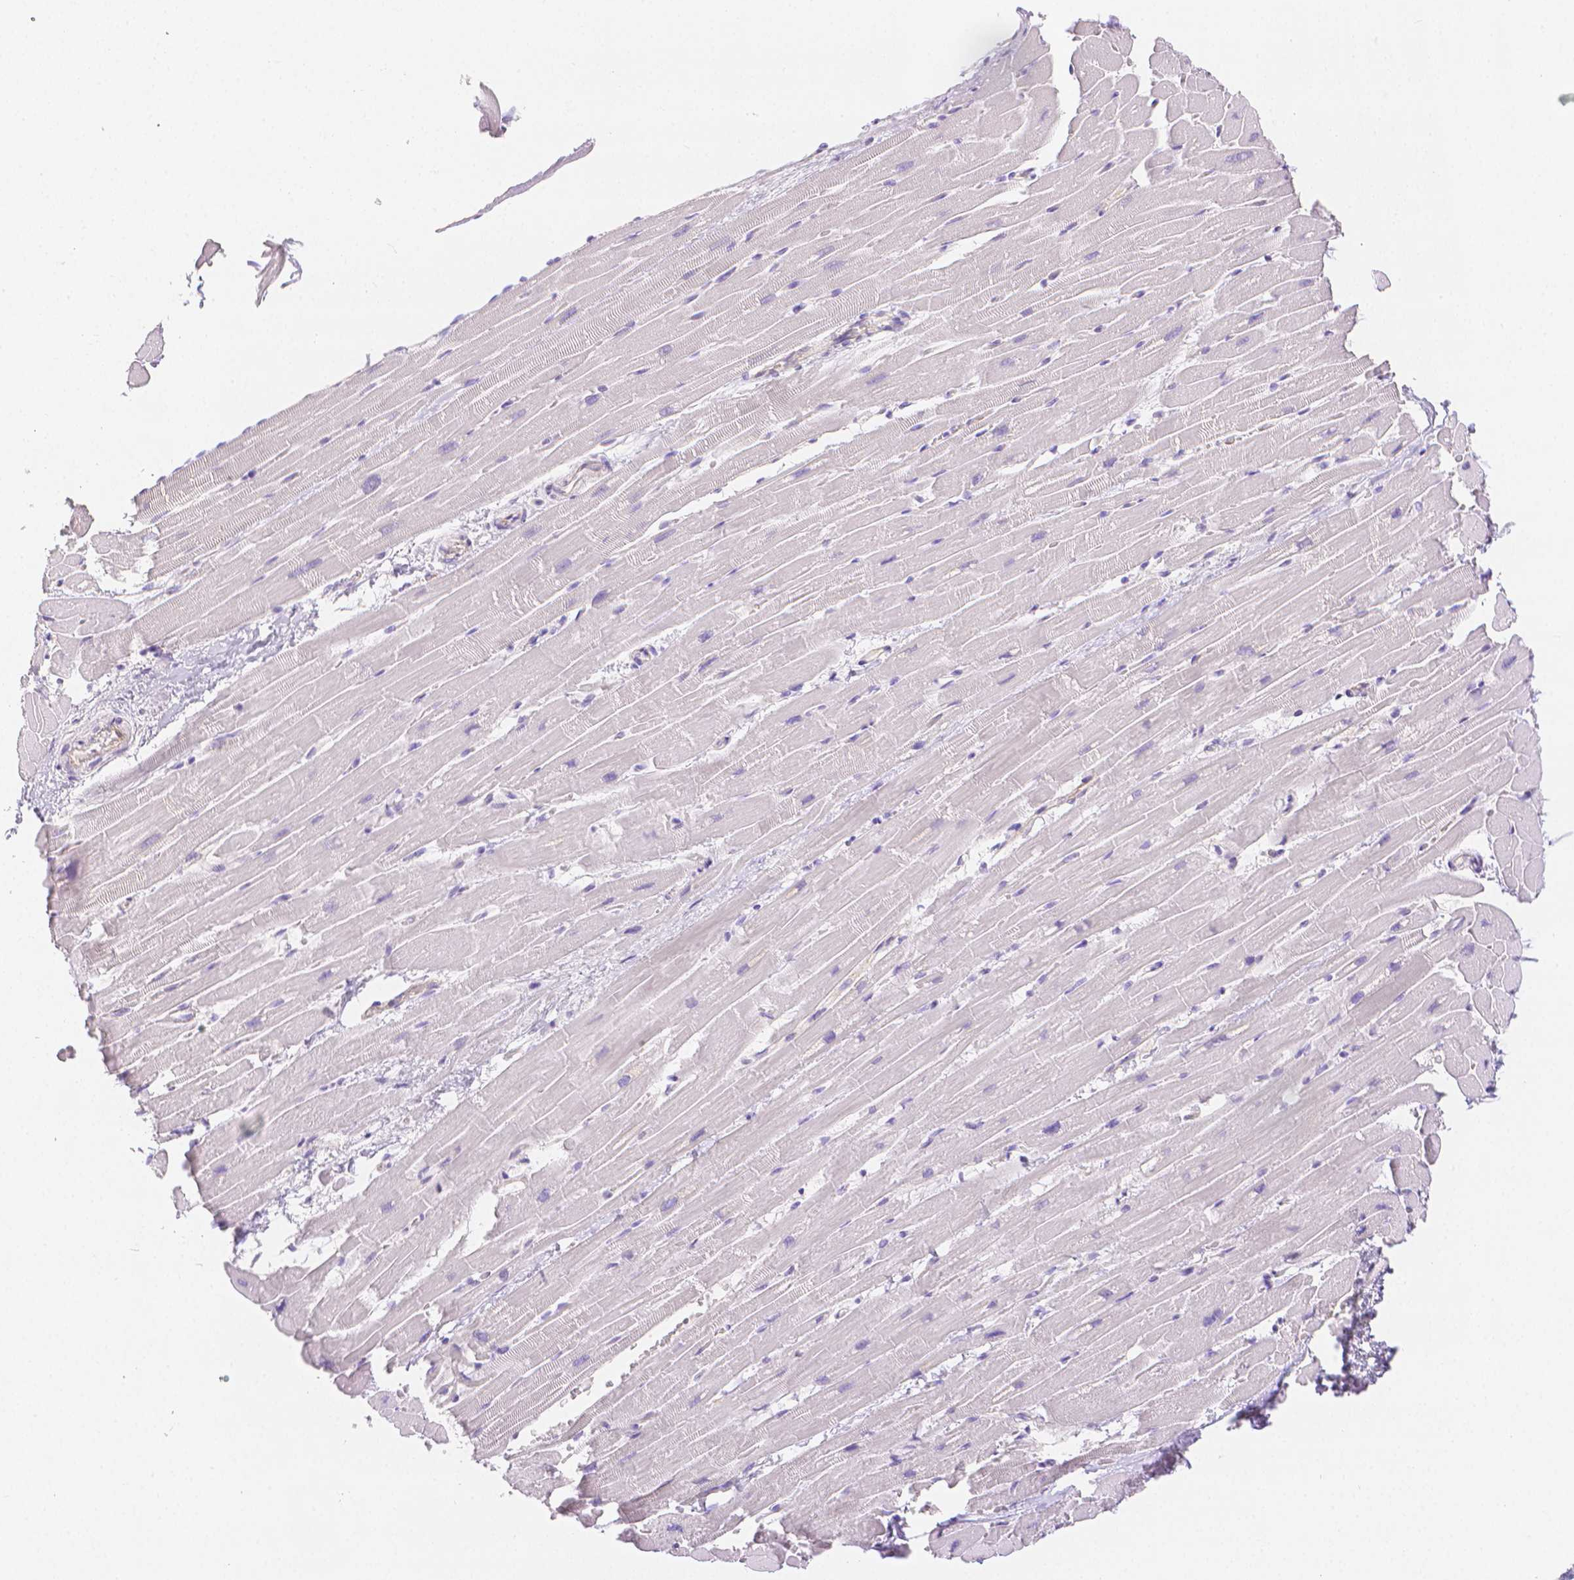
{"staining": {"intensity": "negative", "quantity": "none", "location": "none"}, "tissue": "heart muscle", "cell_type": "Cardiomyocytes", "image_type": "normal", "snomed": [{"axis": "morphology", "description": "Normal tissue, NOS"}, {"axis": "topography", "description": "Heart"}], "caption": "This is an immunohistochemistry image of unremarkable heart muscle. There is no staining in cardiomyocytes.", "gene": "SLC27A5", "patient": {"sex": "male", "age": 37}}